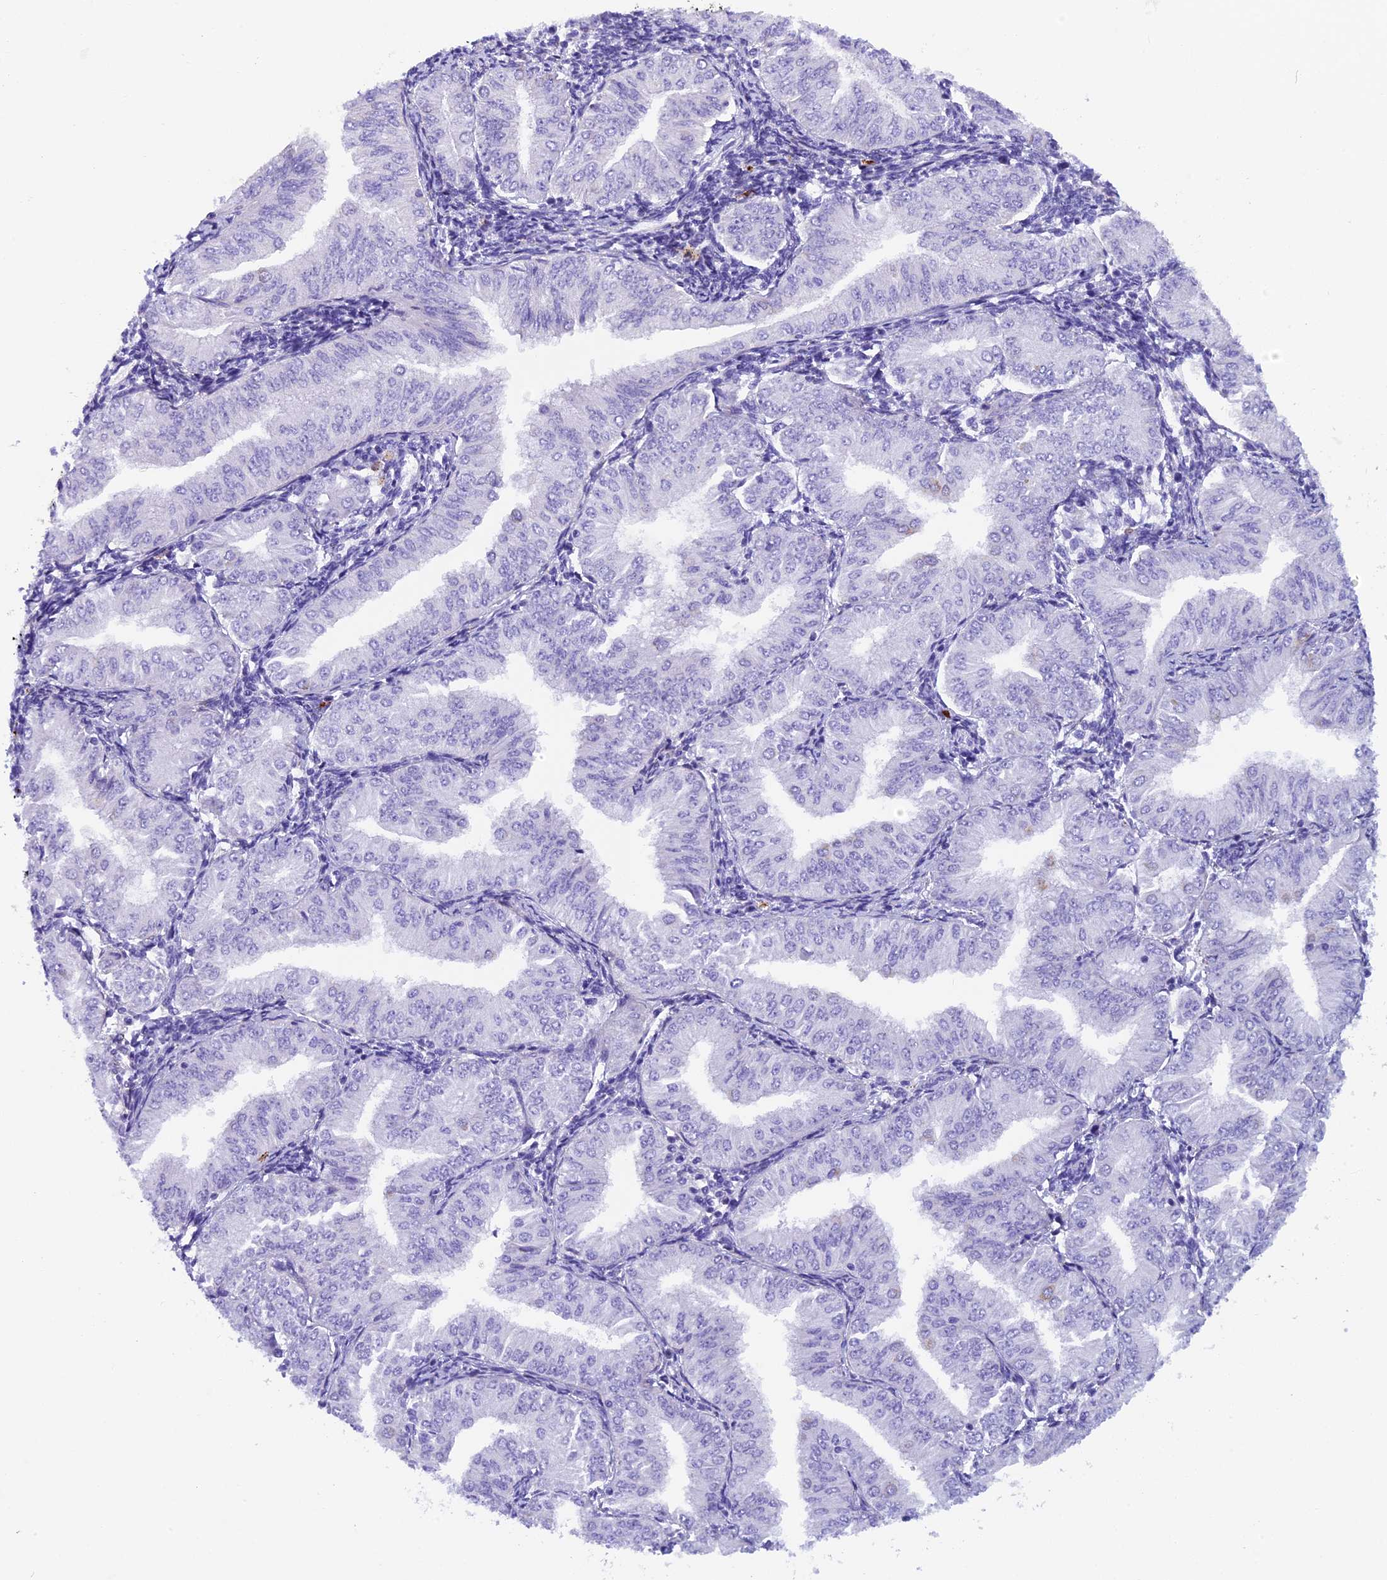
{"staining": {"intensity": "negative", "quantity": "none", "location": "none"}, "tissue": "endometrial cancer", "cell_type": "Tumor cells", "image_type": "cancer", "snomed": [{"axis": "morphology", "description": "Normal tissue, NOS"}, {"axis": "morphology", "description": "Adenocarcinoma, NOS"}, {"axis": "topography", "description": "Endometrium"}], "caption": "A high-resolution histopathology image shows IHC staining of endometrial cancer (adenocarcinoma), which reveals no significant positivity in tumor cells. Nuclei are stained in blue.", "gene": "RTTN", "patient": {"sex": "female", "age": 53}}